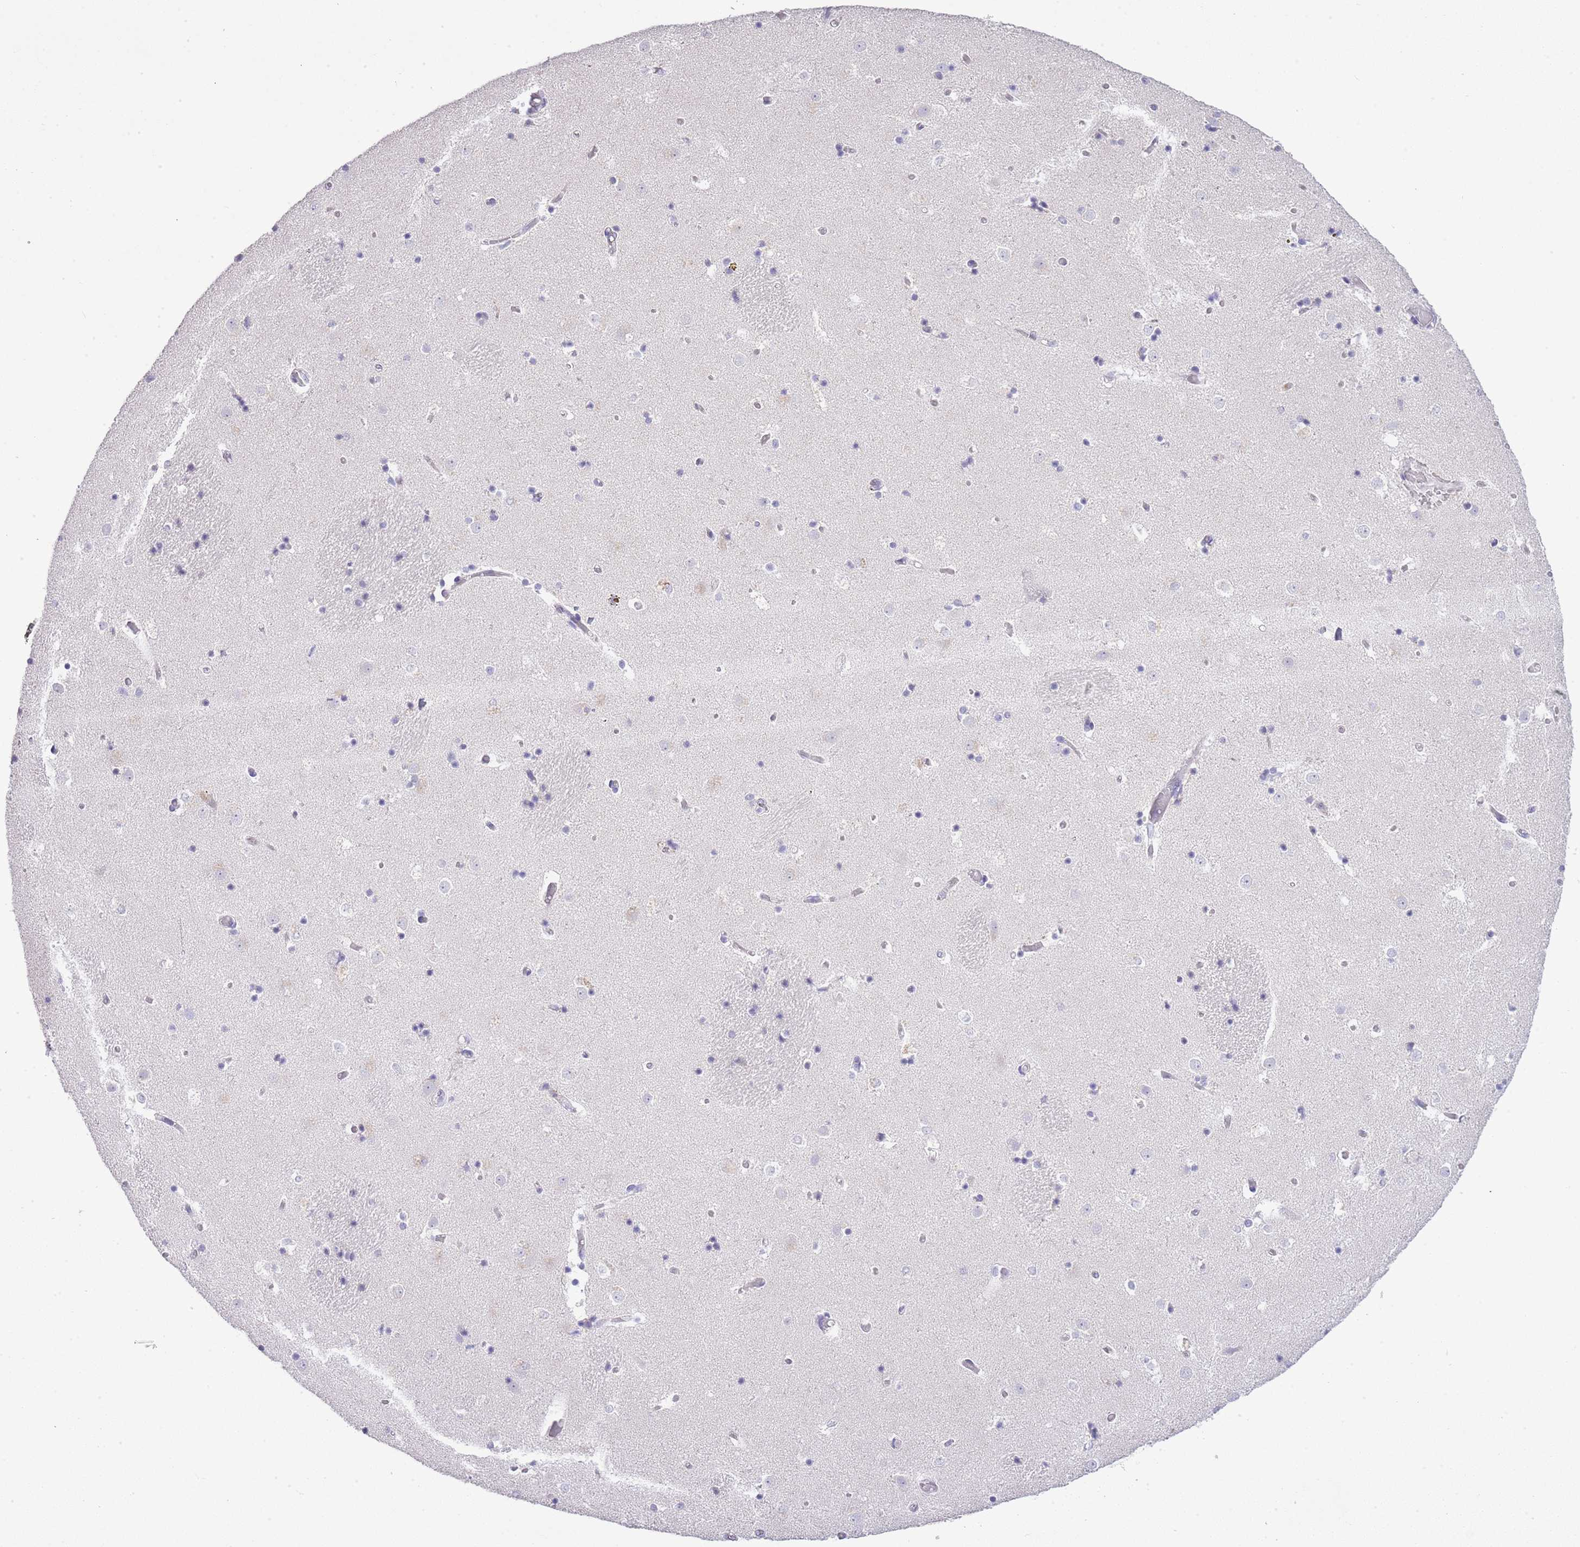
{"staining": {"intensity": "negative", "quantity": "none", "location": "none"}, "tissue": "caudate", "cell_type": "Glial cells", "image_type": "normal", "snomed": [{"axis": "morphology", "description": "Normal tissue, NOS"}, {"axis": "topography", "description": "Lateral ventricle wall"}], "caption": "IHC micrograph of normal caudate stained for a protein (brown), which shows no expression in glial cells.", "gene": "OR2Z1", "patient": {"sex": "female", "age": 52}}